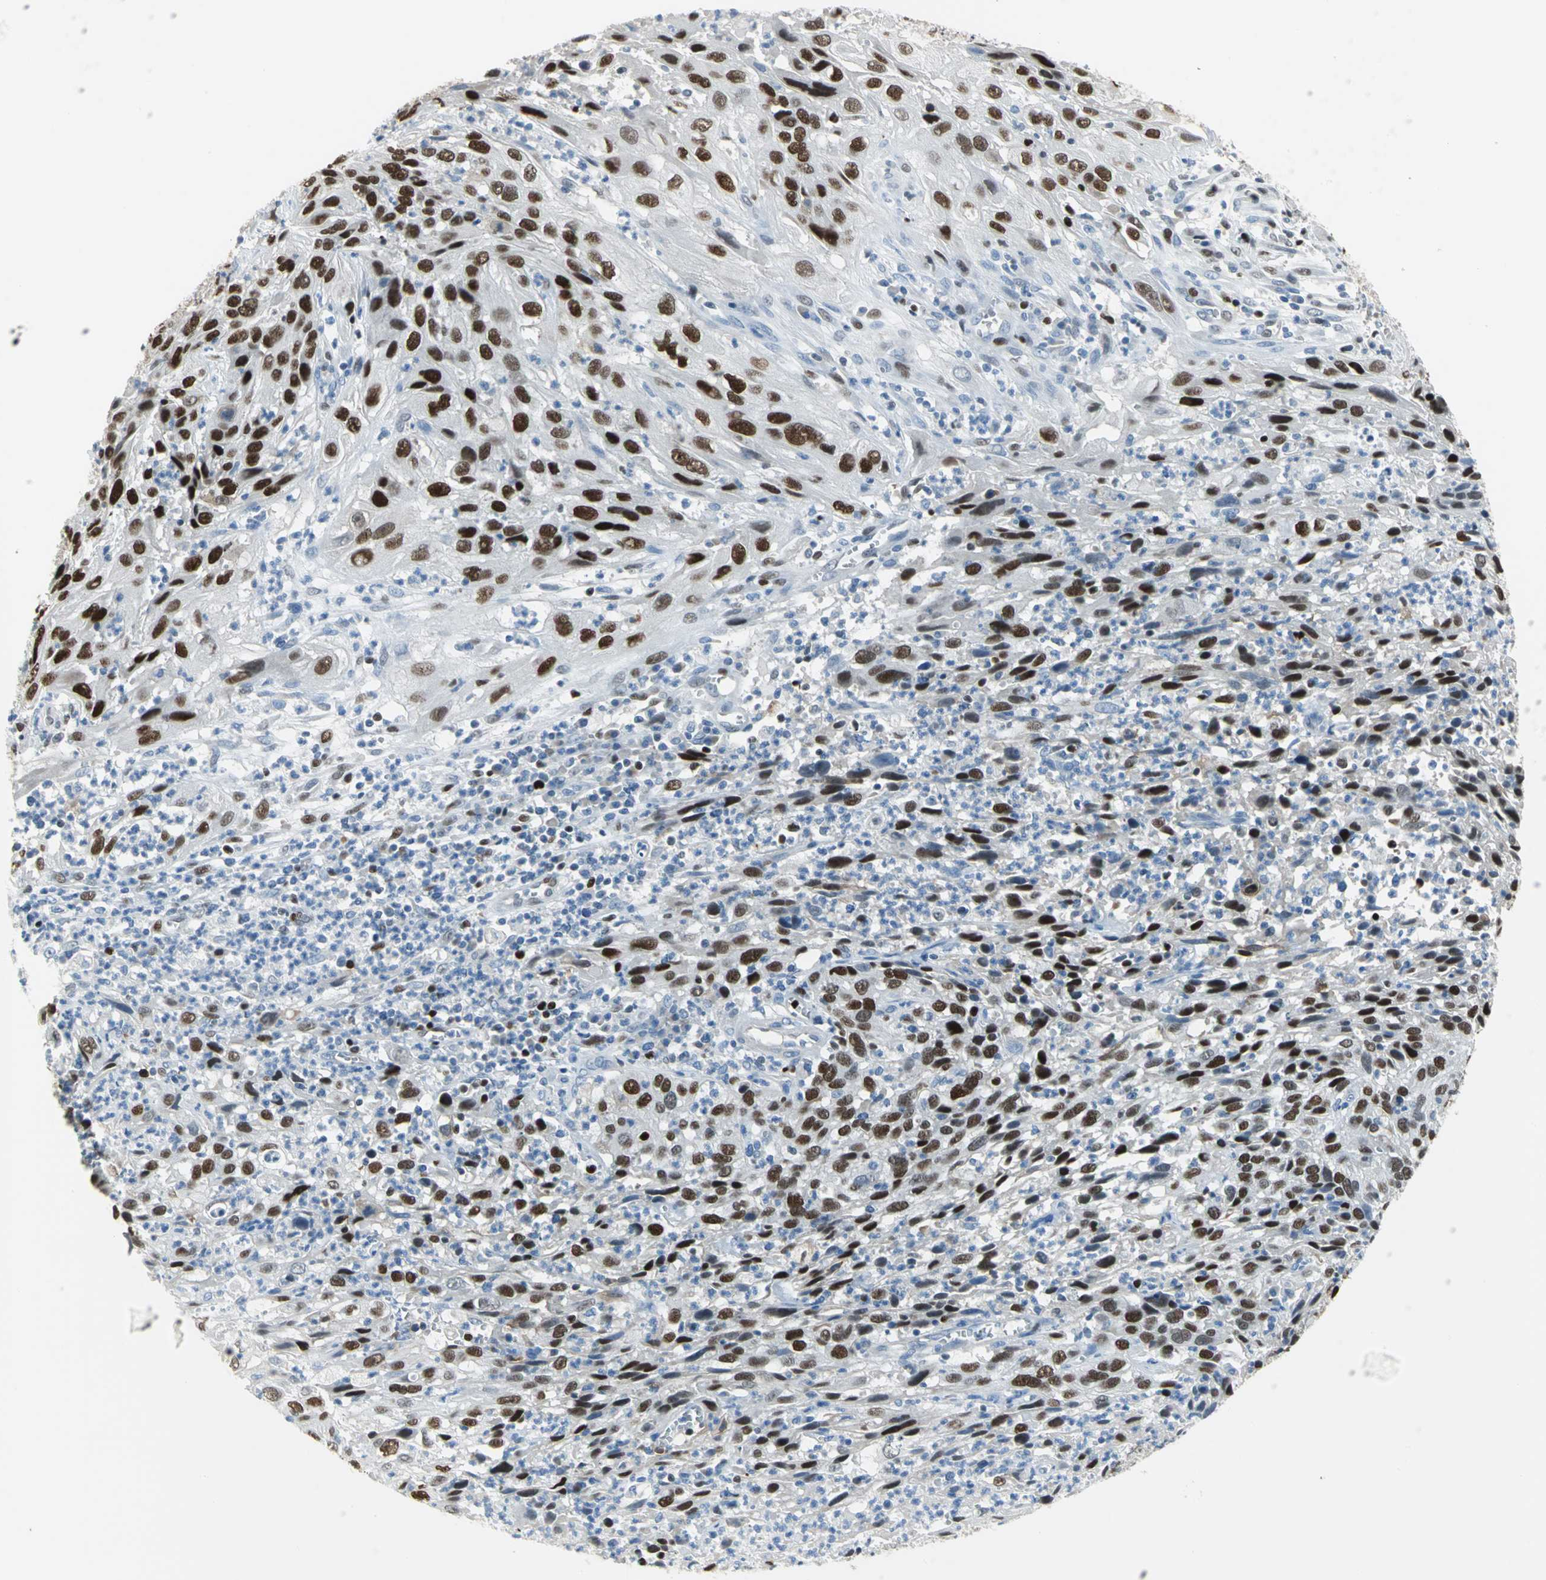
{"staining": {"intensity": "strong", "quantity": ">75%", "location": "nuclear"}, "tissue": "cervical cancer", "cell_type": "Tumor cells", "image_type": "cancer", "snomed": [{"axis": "morphology", "description": "Squamous cell carcinoma, NOS"}, {"axis": "topography", "description": "Cervix"}], "caption": "Protein staining of cervical cancer tissue shows strong nuclear positivity in about >75% of tumor cells.", "gene": "MCM3", "patient": {"sex": "female", "age": 32}}